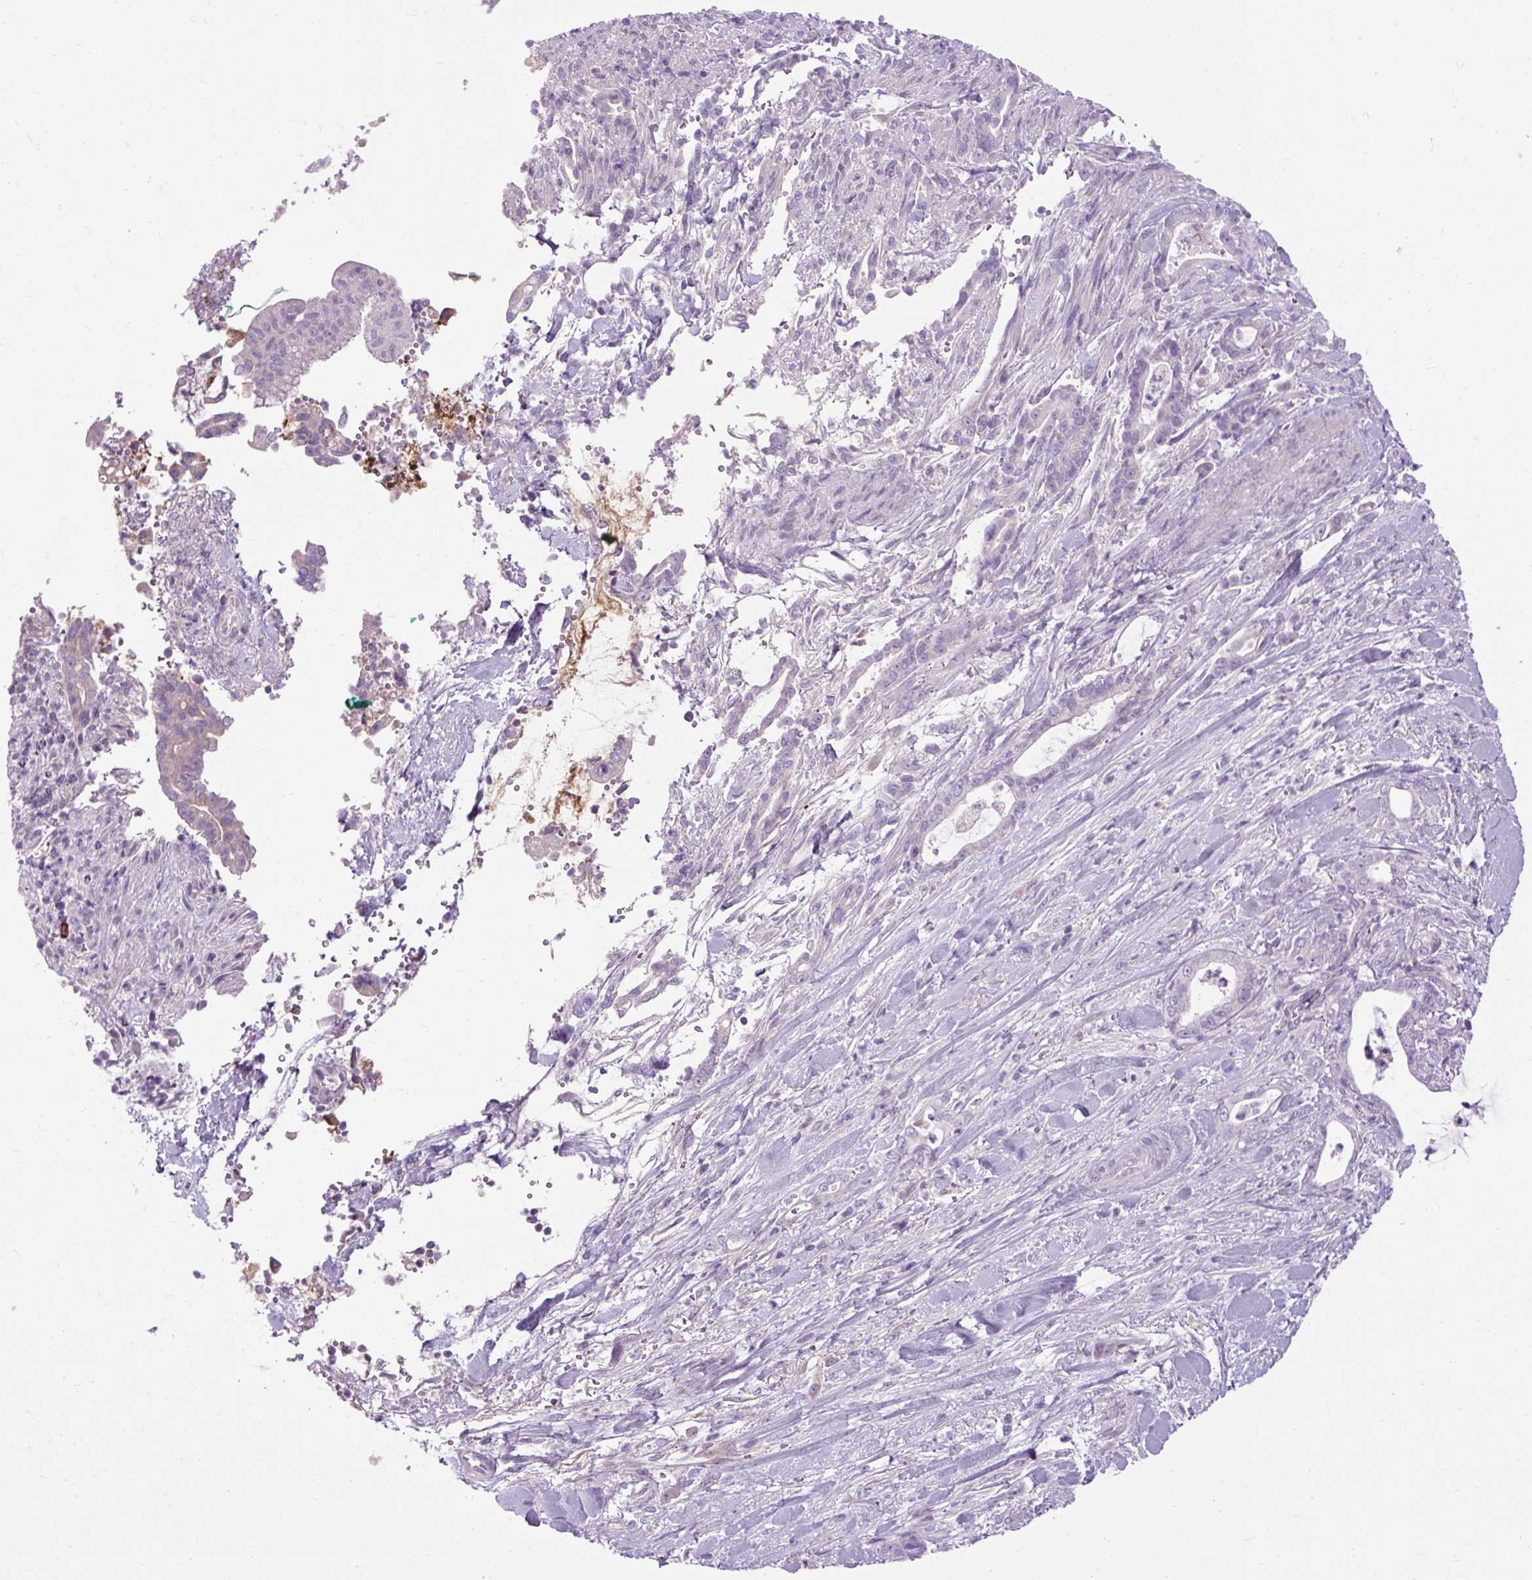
{"staining": {"intensity": "negative", "quantity": "none", "location": "none"}, "tissue": "pancreatic cancer", "cell_type": "Tumor cells", "image_type": "cancer", "snomed": [{"axis": "morphology", "description": "Normal tissue, NOS"}, {"axis": "morphology", "description": "Adenocarcinoma, NOS"}, {"axis": "topography", "description": "Pancreas"}], "caption": "A photomicrograph of pancreatic adenocarcinoma stained for a protein demonstrates no brown staining in tumor cells. Brightfield microscopy of immunohistochemistry (IHC) stained with DAB (brown) and hematoxylin (blue), captured at high magnification.", "gene": "ARRDC2", "patient": {"sex": "female", "age": 55}}